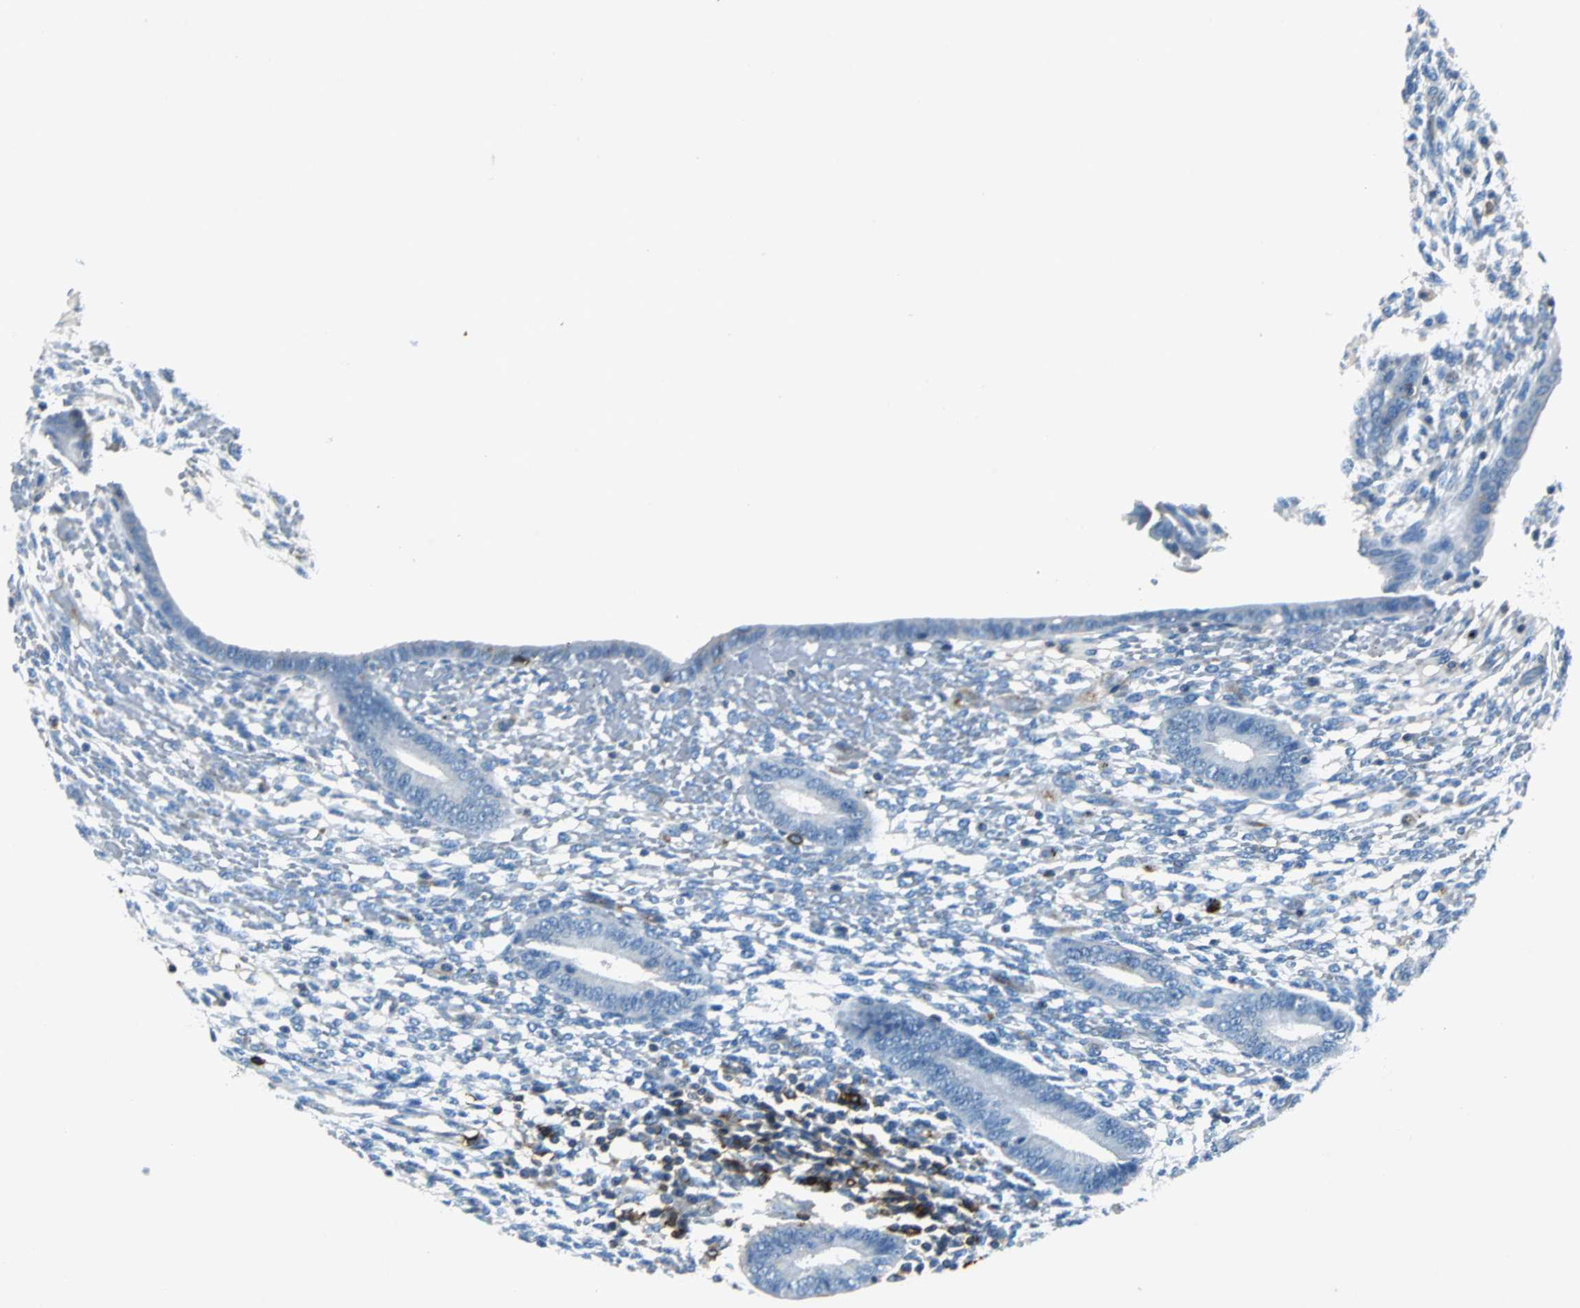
{"staining": {"intensity": "negative", "quantity": "none", "location": "none"}, "tissue": "endometrium", "cell_type": "Cells in endometrial stroma", "image_type": "normal", "snomed": [{"axis": "morphology", "description": "Normal tissue, NOS"}, {"axis": "topography", "description": "Endometrium"}], "caption": "High power microscopy histopathology image of an immunohistochemistry (IHC) micrograph of normal endometrium, revealing no significant positivity in cells in endometrial stroma.", "gene": "RPS13", "patient": {"sex": "female", "age": 42}}